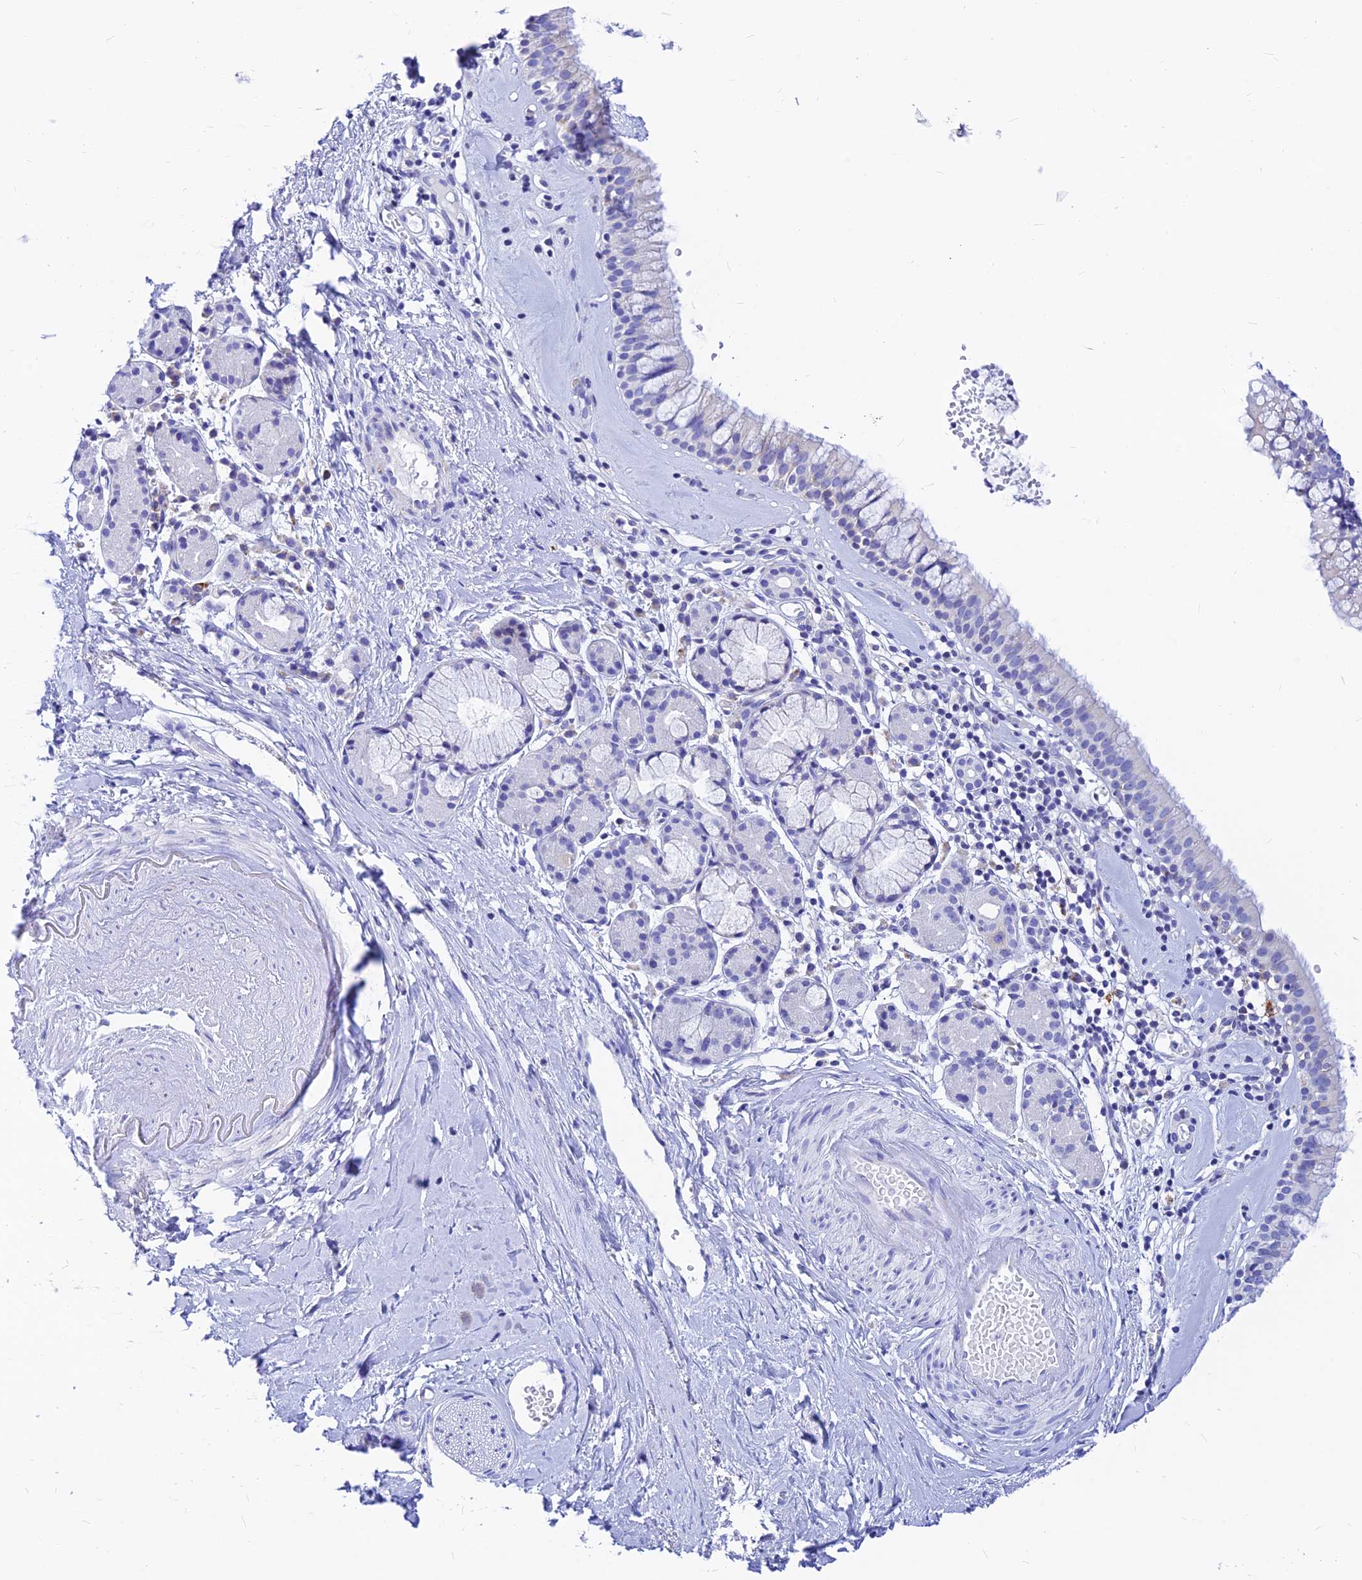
{"staining": {"intensity": "negative", "quantity": "none", "location": "none"}, "tissue": "nasopharynx", "cell_type": "Respiratory epithelial cells", "image_type": "normal", "snomed": [{"axis": "morphology", "description": "Normal tissue, NOS"}, {"axis": "topography", "description": "Nasopharynx"}], "caption": "High magnification brightfield microscopy of benign nasopharynx stained with DAB (brown) and counterstained with hematoxylin (blue): respiratory epithelial cells show no significant expression. (Brightfield microscopy of DAB immunohistochemistry at high magnification).", "gene": "CNOT6", "patient": {"sex": "male", "age": 82}}